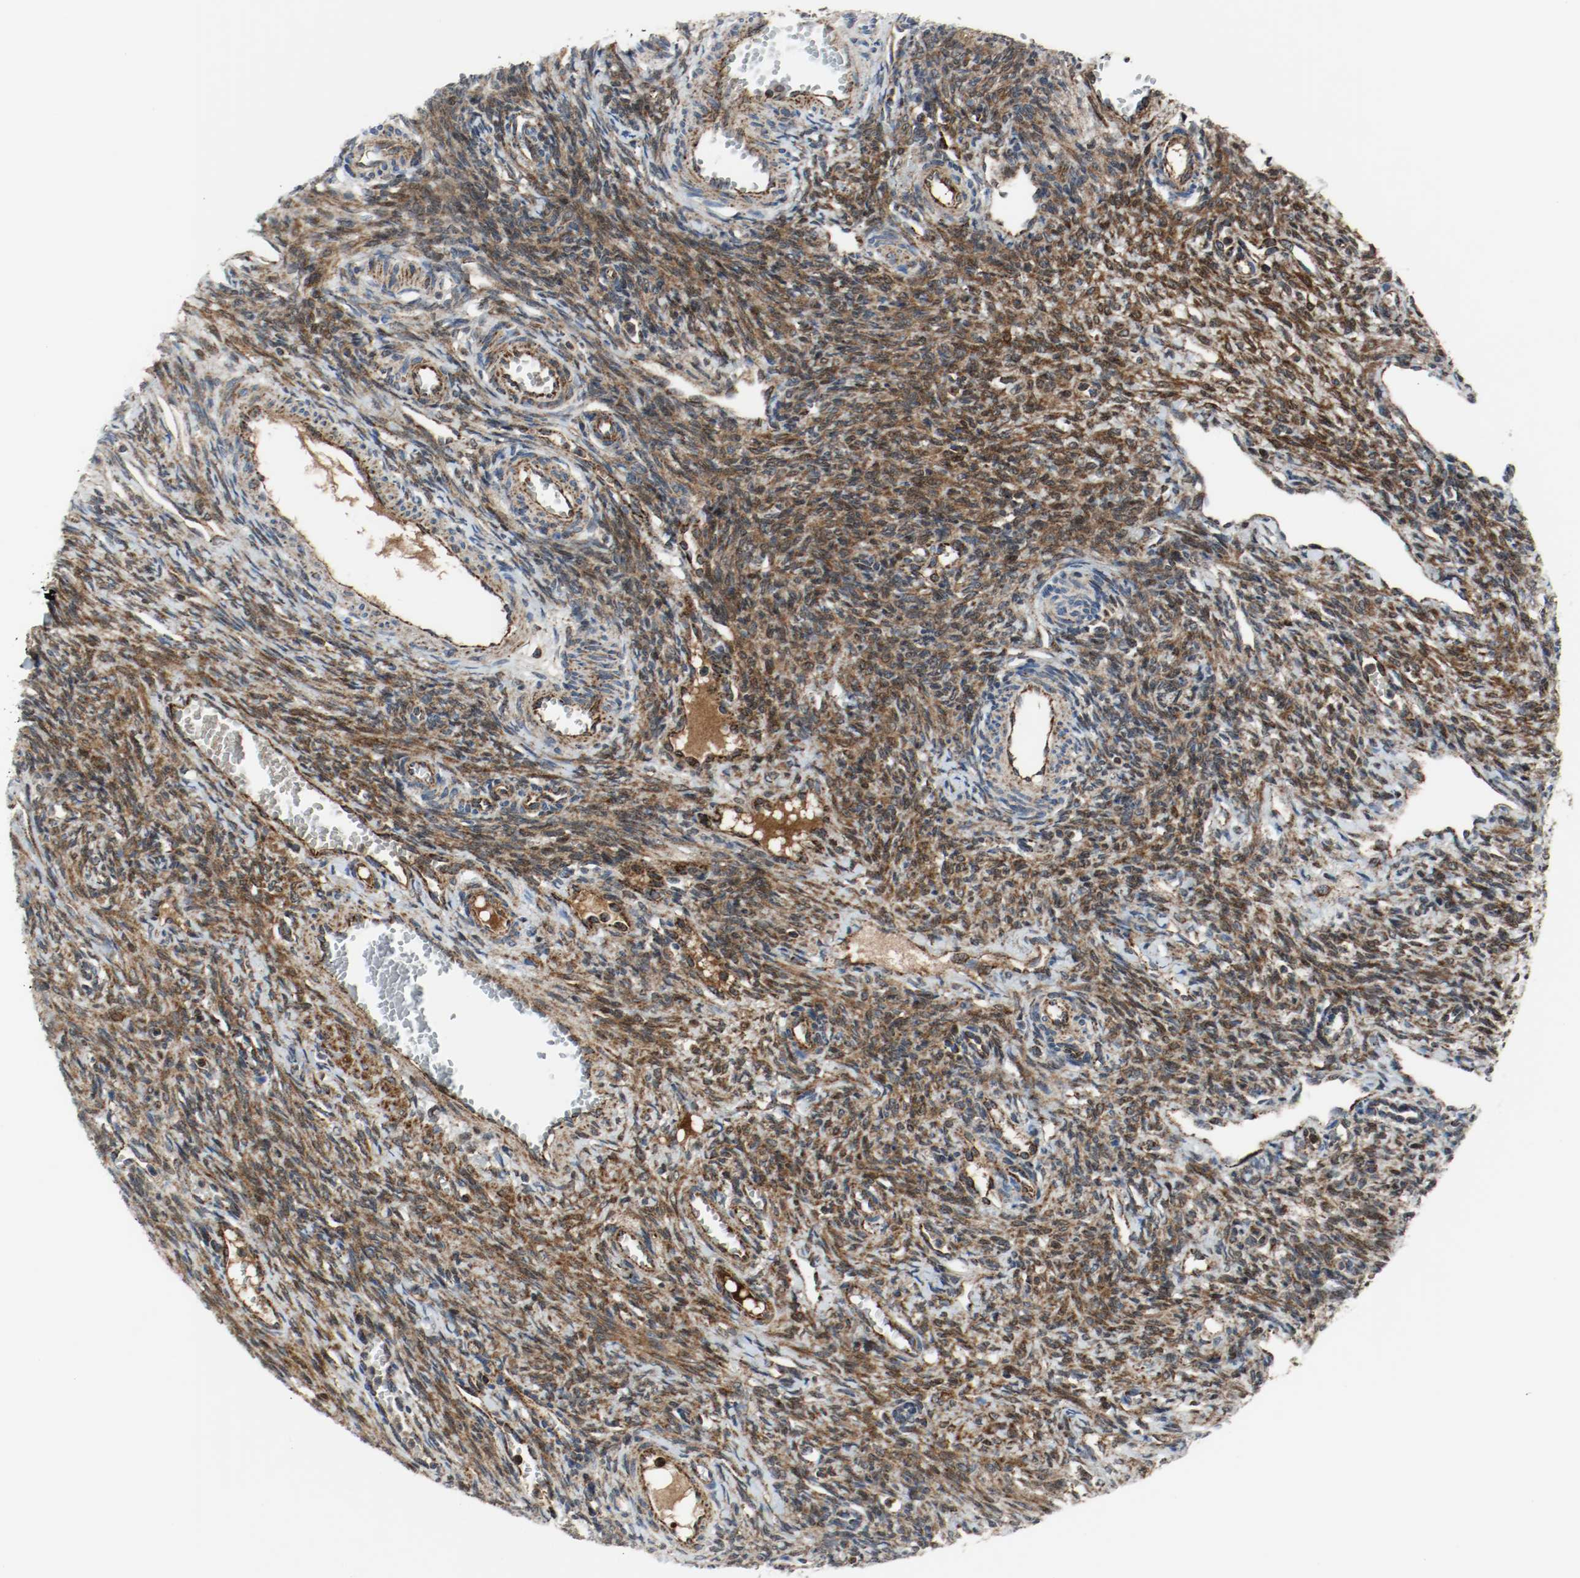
{"staining": {"intensity": "moderate", "quantity": ">75%", "location": "cytoplasmic/membranous"}, "tissue": "ovary", "cell_type": "Follicle cells", "image_type": "normal", "snomed": [{"axis": "morphology", "description": "Normal tissue, NOS"}, {"axis": "topography", "description": "Ovary"}], "caption": "A brown stain shows moderate cytoplasmic/membranous positivity of a protein in follicle cells of unremarkable human ovary.", "gene": "TXNRD1", "patient": {"sex": "female", "age": 33}}